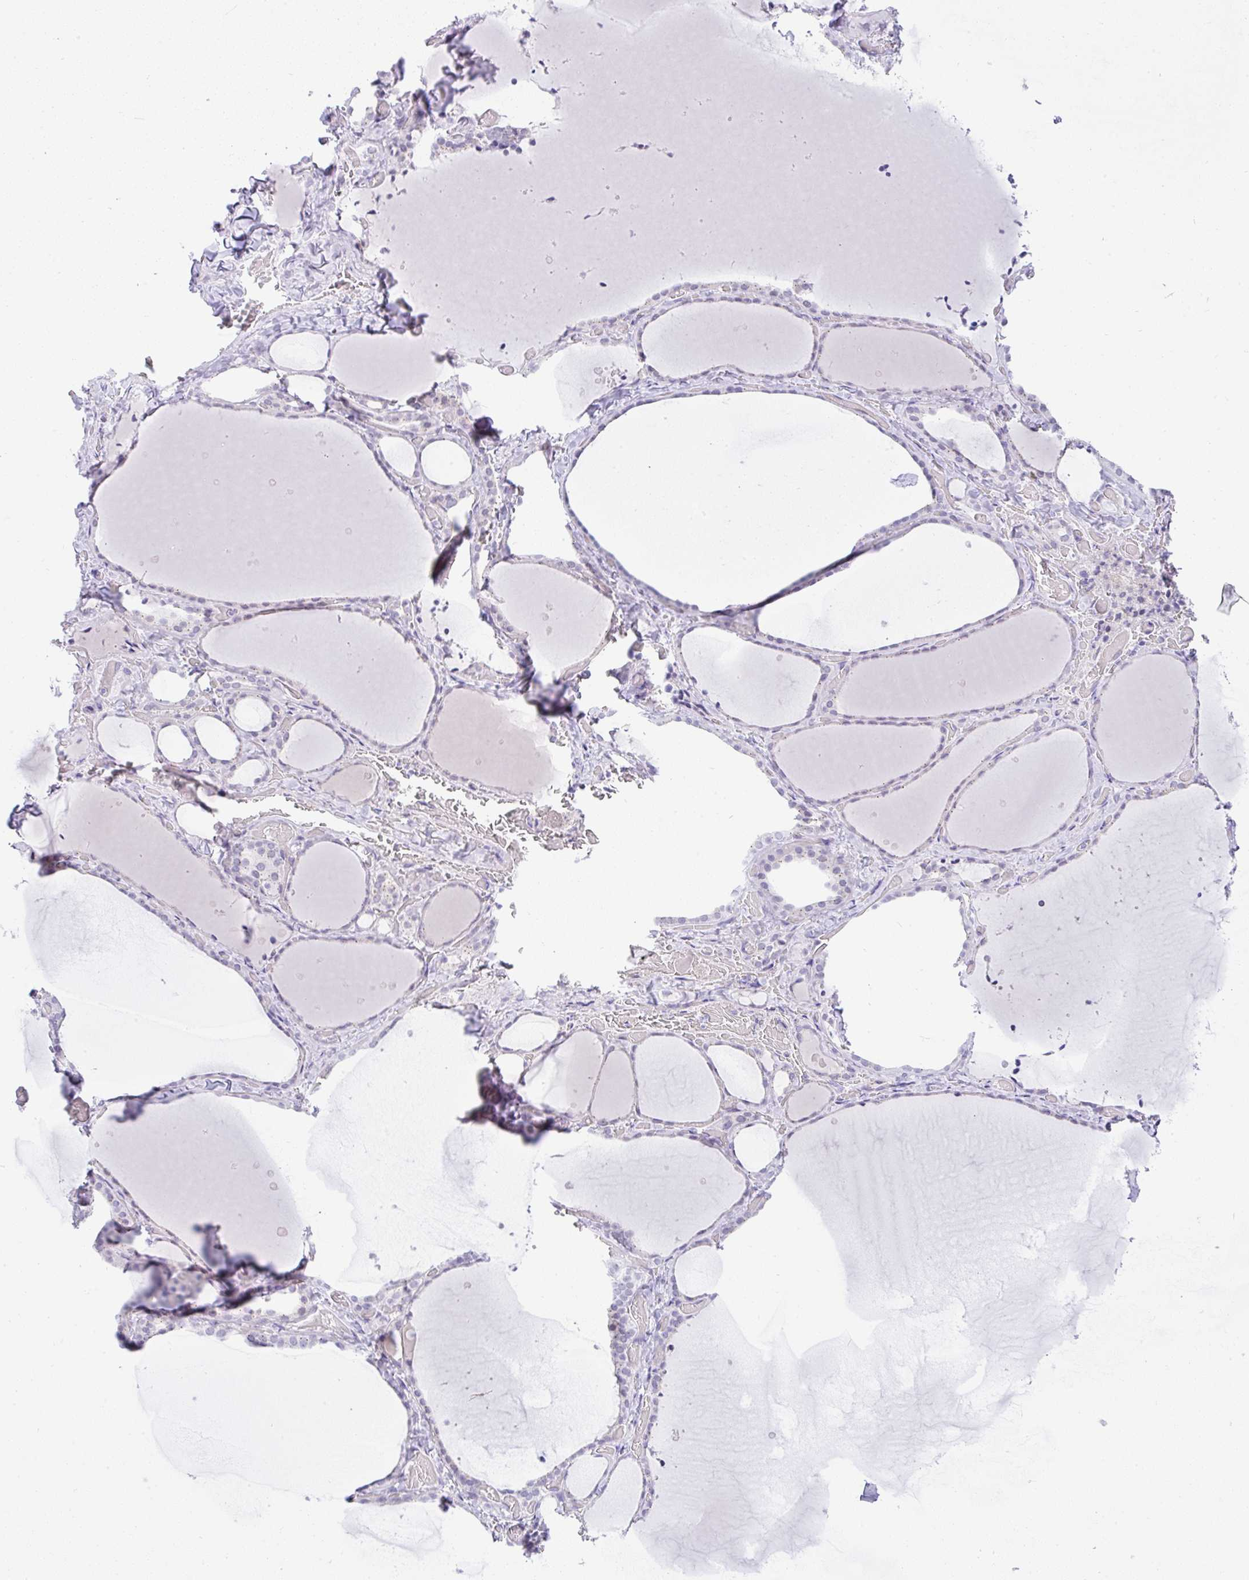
{"staining": {"intensity": "negative", "quantity": "none", "location": "none"}, "tissue": "thyroid gland", "cell_type": "Glandular cells", "image_type": "normal", "snomed": [{"axis": "morphology", "description": "Normal tissue, NOS"}, {"axis": "topography", "description": "Thyroid gland"}], "caption": "Immunohistochemical staining of unremarkable human thyroid gland reveals no significant staining in glandular cells. Nuclei are stained in blue.", "gene": "FAM177A1", "patient": {"sex": "female", "age": 36}}